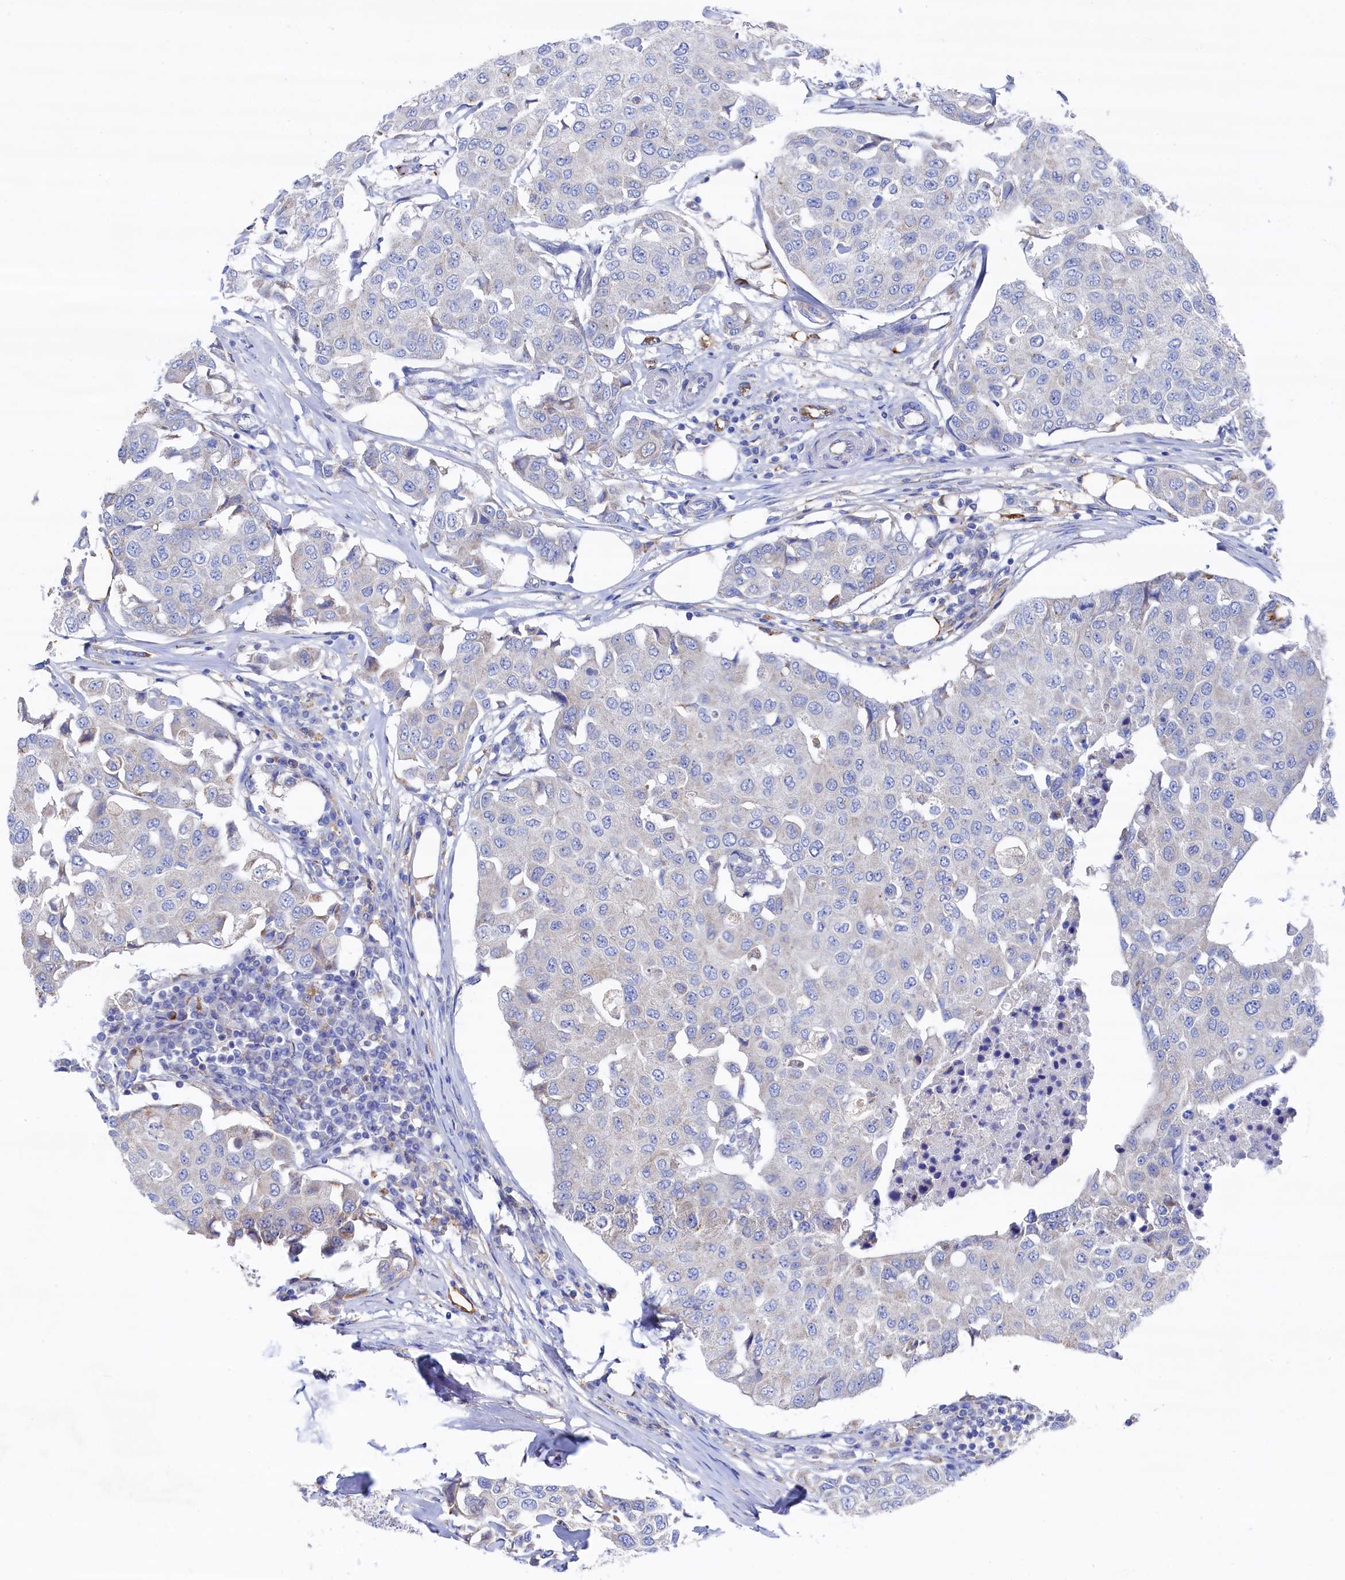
{"staining": {"intensity": "negative", "quantity": "none", "location": "none"}, "tissue": "breast cancer", "cell_type": "Tumor cells", "image_type": "cancer", "snomed": [{"axis": "morphology", "description": "Duct carcinoma"}, {"axis": "topography", "description": "Breast"}], "caption": "Histopathology image shows no protein expression in tumor cells of breast cancer (infiltrating ductal carcinoma) tissue.", "gene": "C12orf73", "patient": {"sex": "female", "age": 80}}